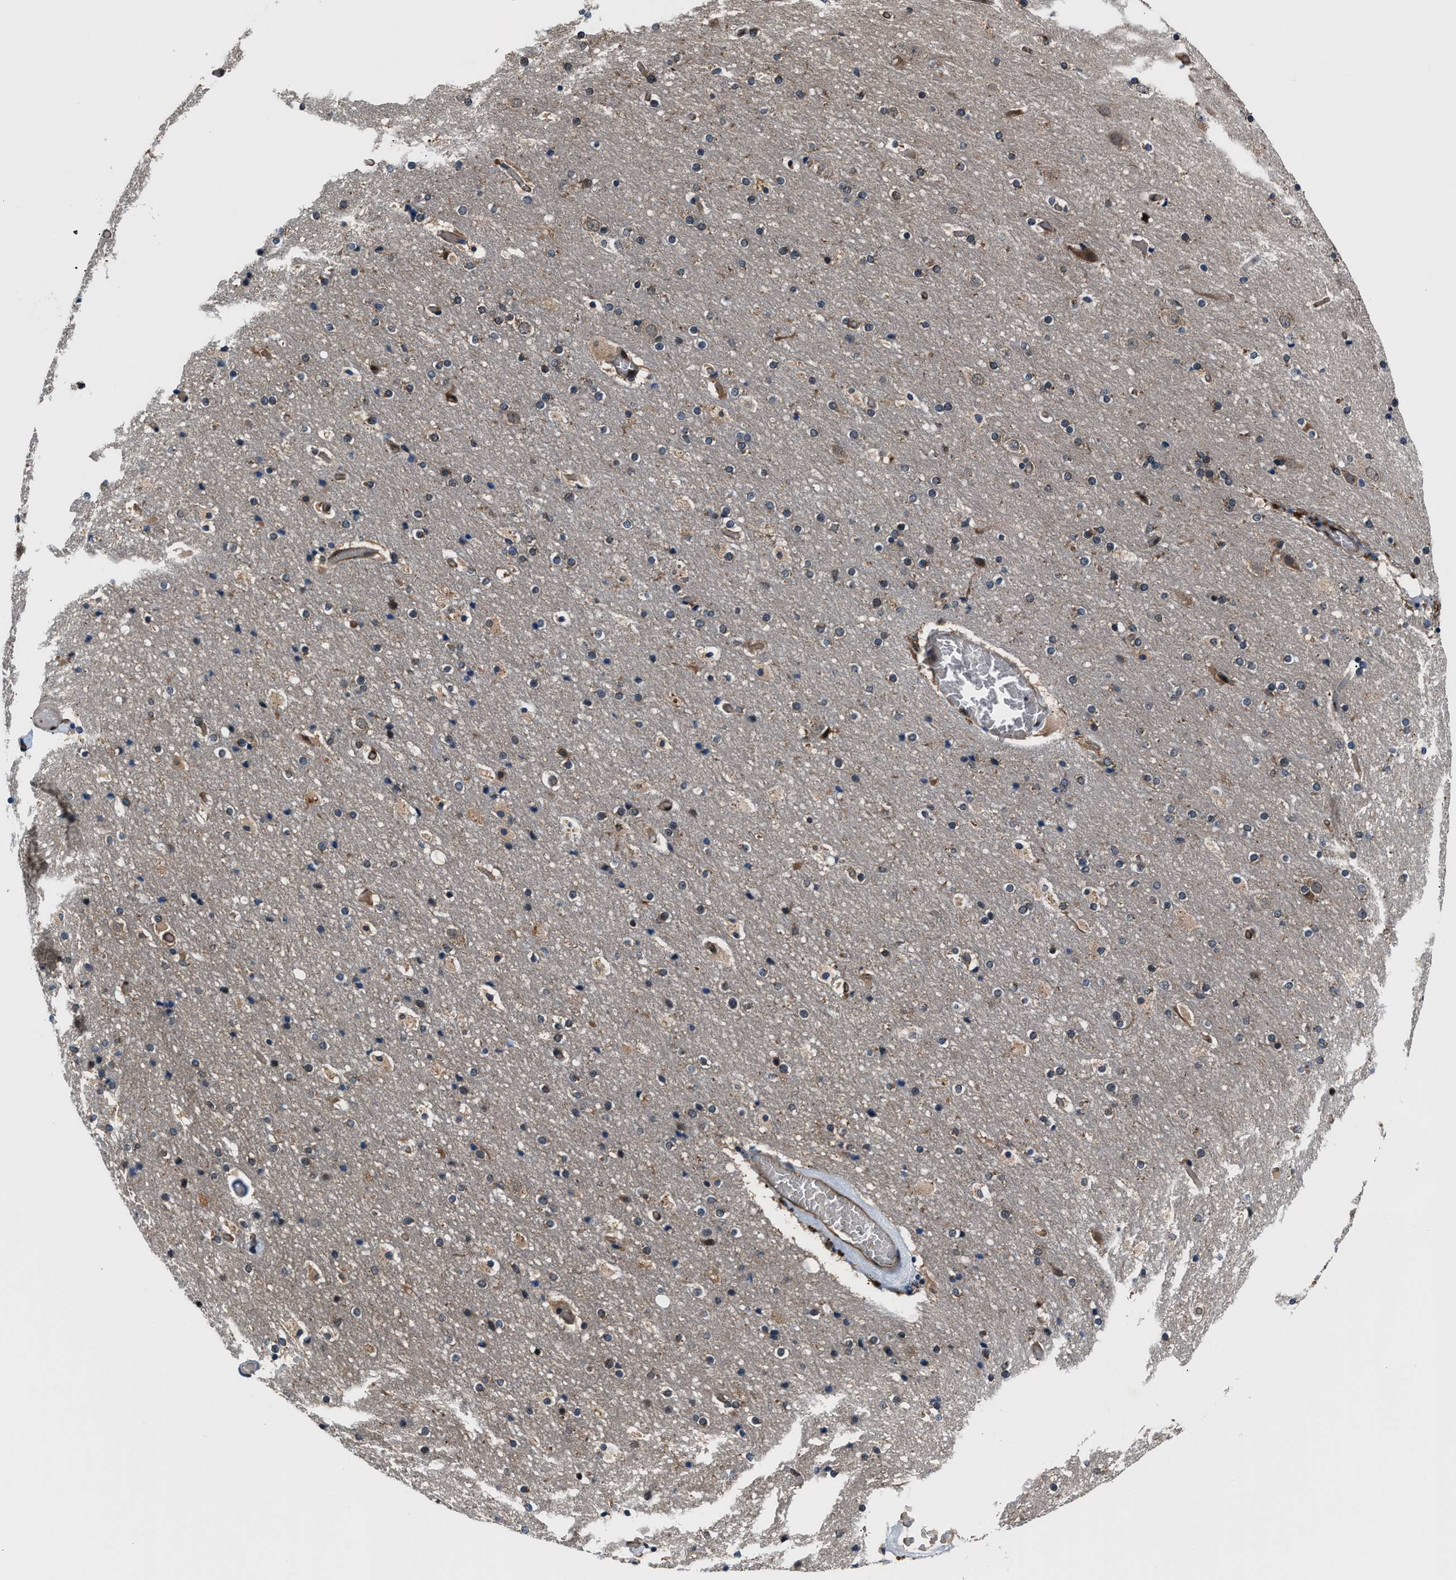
{"staining": {"intensity": "moderate", "quantity": ">75%", "location": "cytoplasmic/membranous"}, "tissue": "cerebral cortex", "cell_type": "Endothelial cells", "image_type": "normal", "snomed": [{"axis": "morphology", "description": "Normal tissue, NOS"}, {"axis": "topography", "description": "Cerebral cortex"}], "caption": "Unremarkable cerebral cortex exhibits moderate cytoplasmic/membranous positivity in approximately >75% of endothelial cells The staining is performed using DAB brown chromogen to label protein expression. The nuclei are counter-stained blue using hematoxylin..", "gene": "PPA1", "patient": {"sex": "male", "age": 57}}